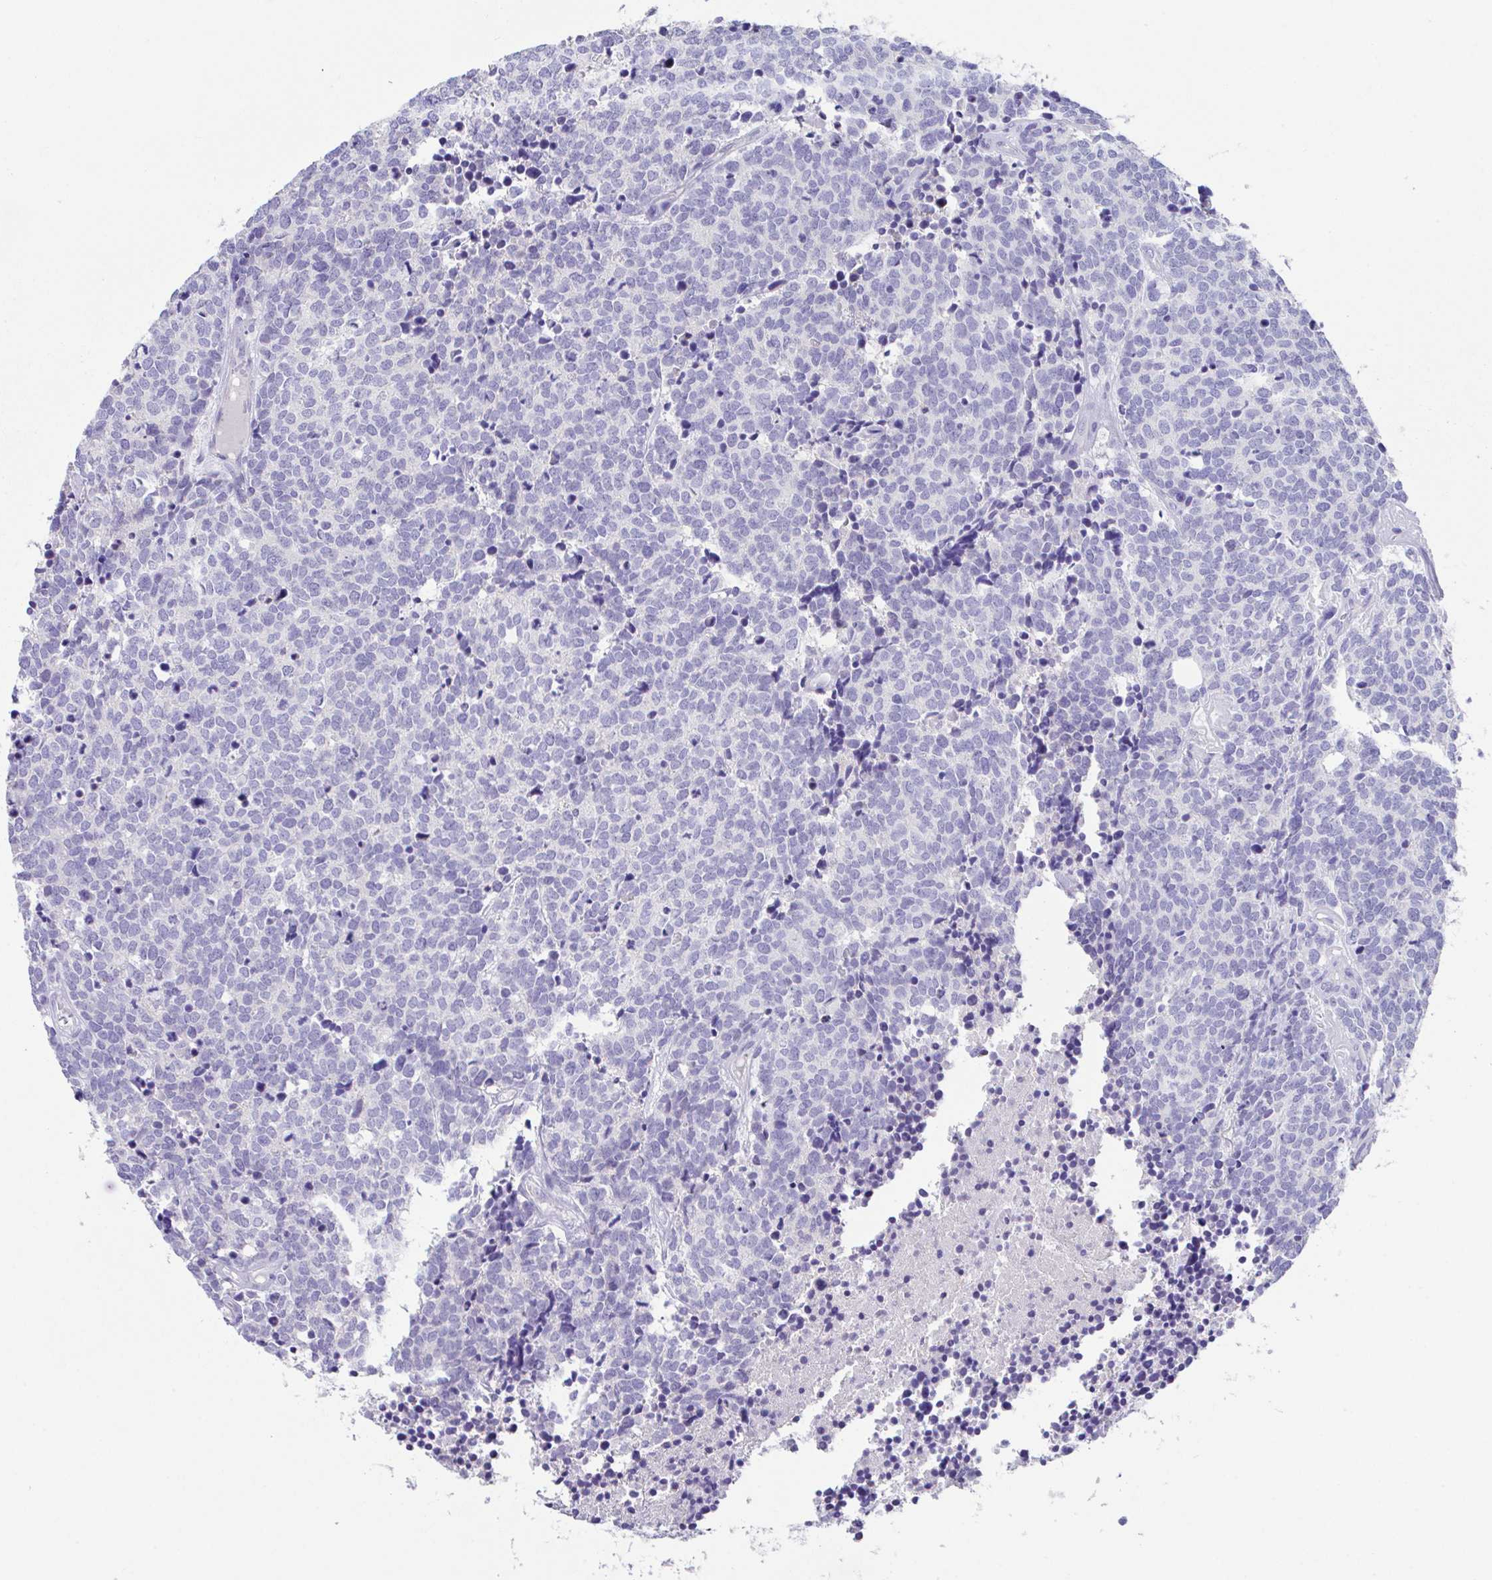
{"staining": {"intensity": "negative", "quantity": "none", "location": "none"}, "tissue": "carcinoid", "cell_type": "Tumor cells", "image_type": "cancer", "snomed": [{"axis": "morphology", "description": "Carcinoid, malignant, NOS"}, {"axis": "topography", "description": "Skin"}], "caption": "Tumor cells are negative for brown protein staining in carcinoid. (Brightfield microscopy of DAB (3,3'-diaminobenzidine) immunohistochemistry at high magnification).", "gene": "HACD4", "patient": {"sex": "female", "age": 79}}